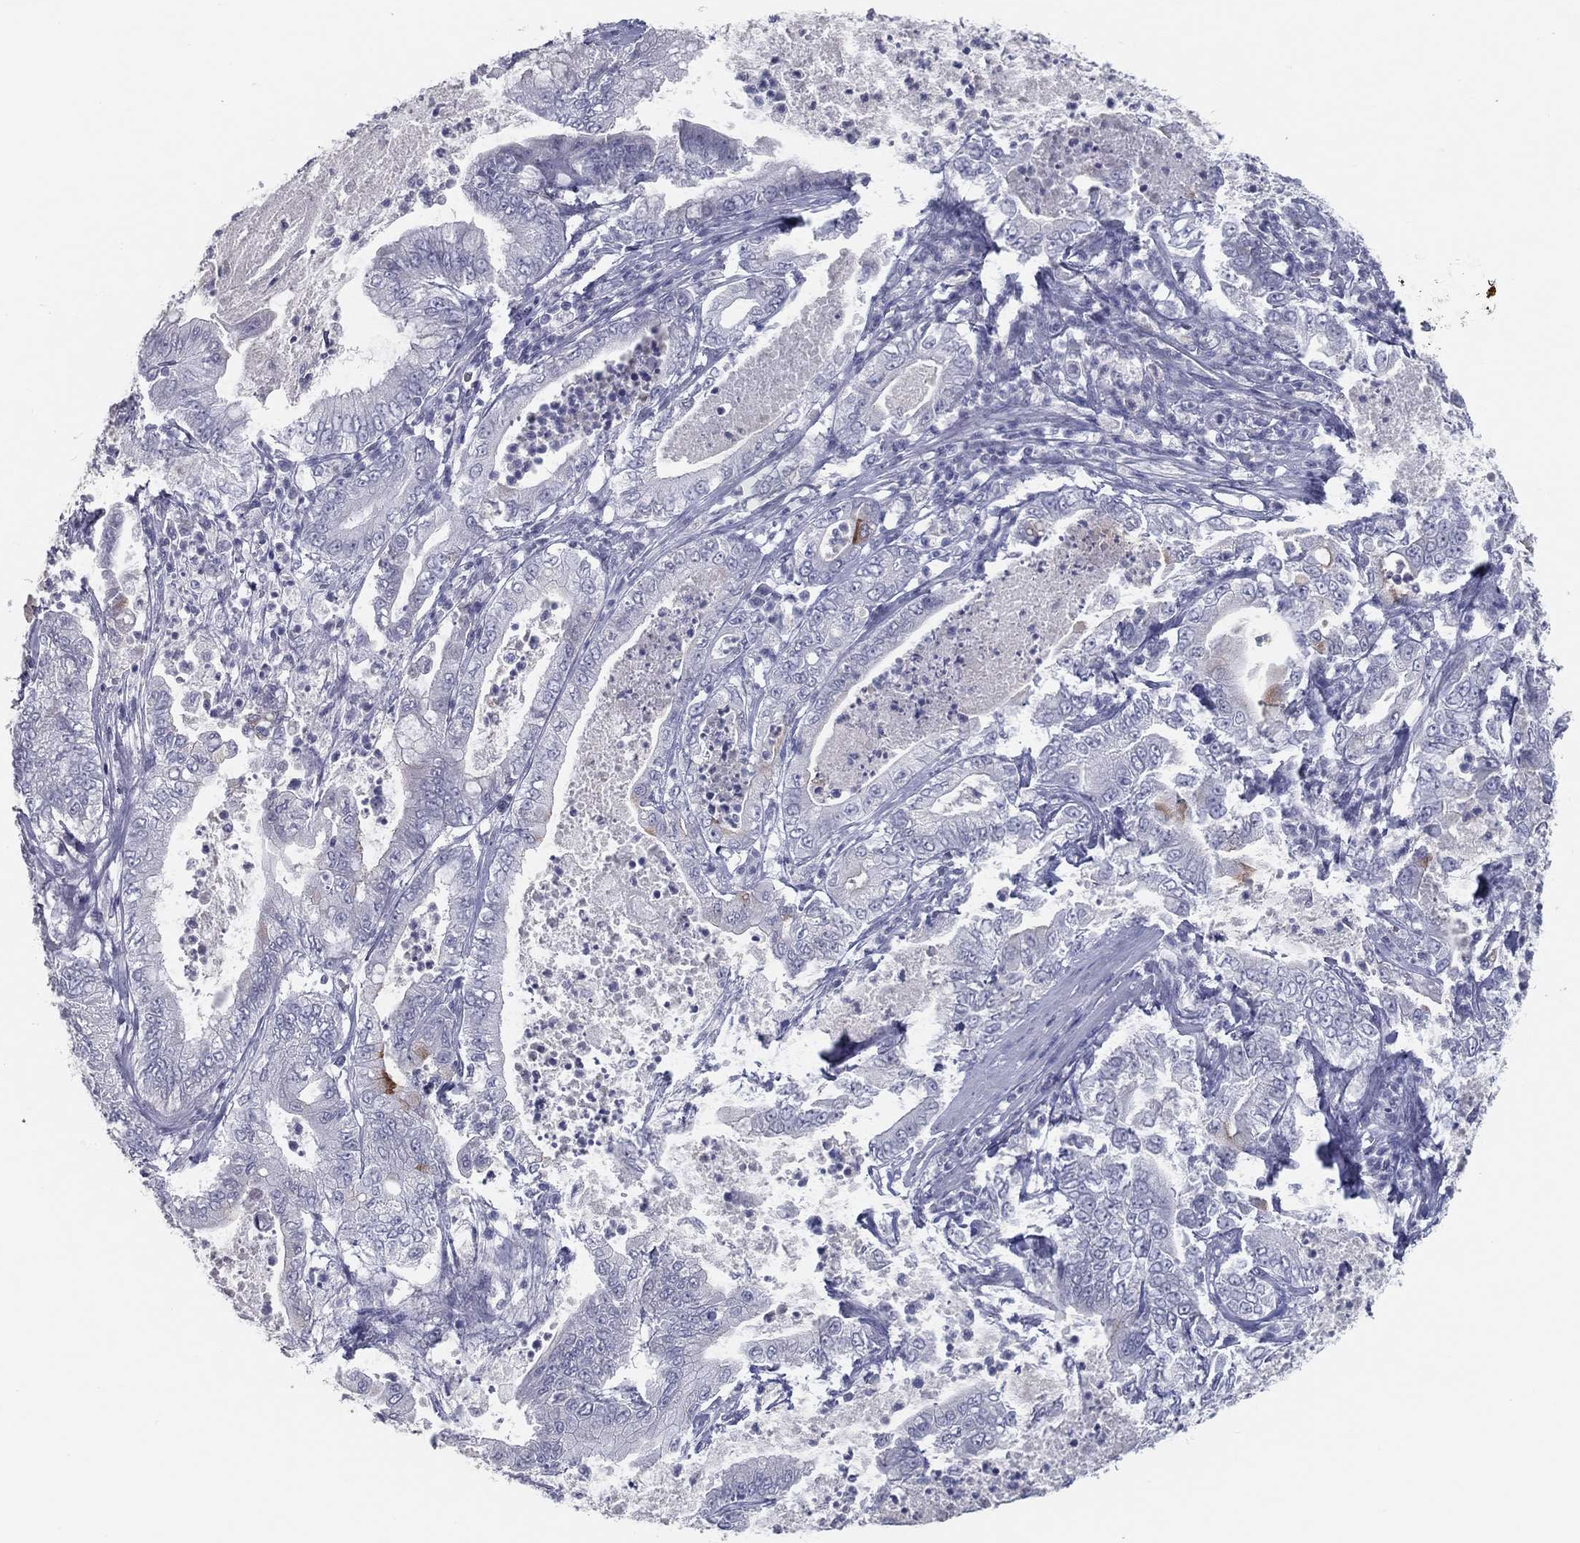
{"staining": {"intensity": "negative", "quantity": "none", "location": "none"}, "tissue": "pancreatic cancer", "cell_type": "Tumor cells", "image_type": "cancer", "snomed": [{"axis": "morphology", "description": "Adenocarcinoma, NOS"}, {"axis": "topography", "description": "Pancreas"}], "caption": "DAB immunohistochemical staining of pancreatic cancer (adenocarcinoma) exhibits no significant expression in tumor cells. Nuclei are stained in blue.", "gene": "ACE2", "patient": {"sex": "male", "age": 71}}